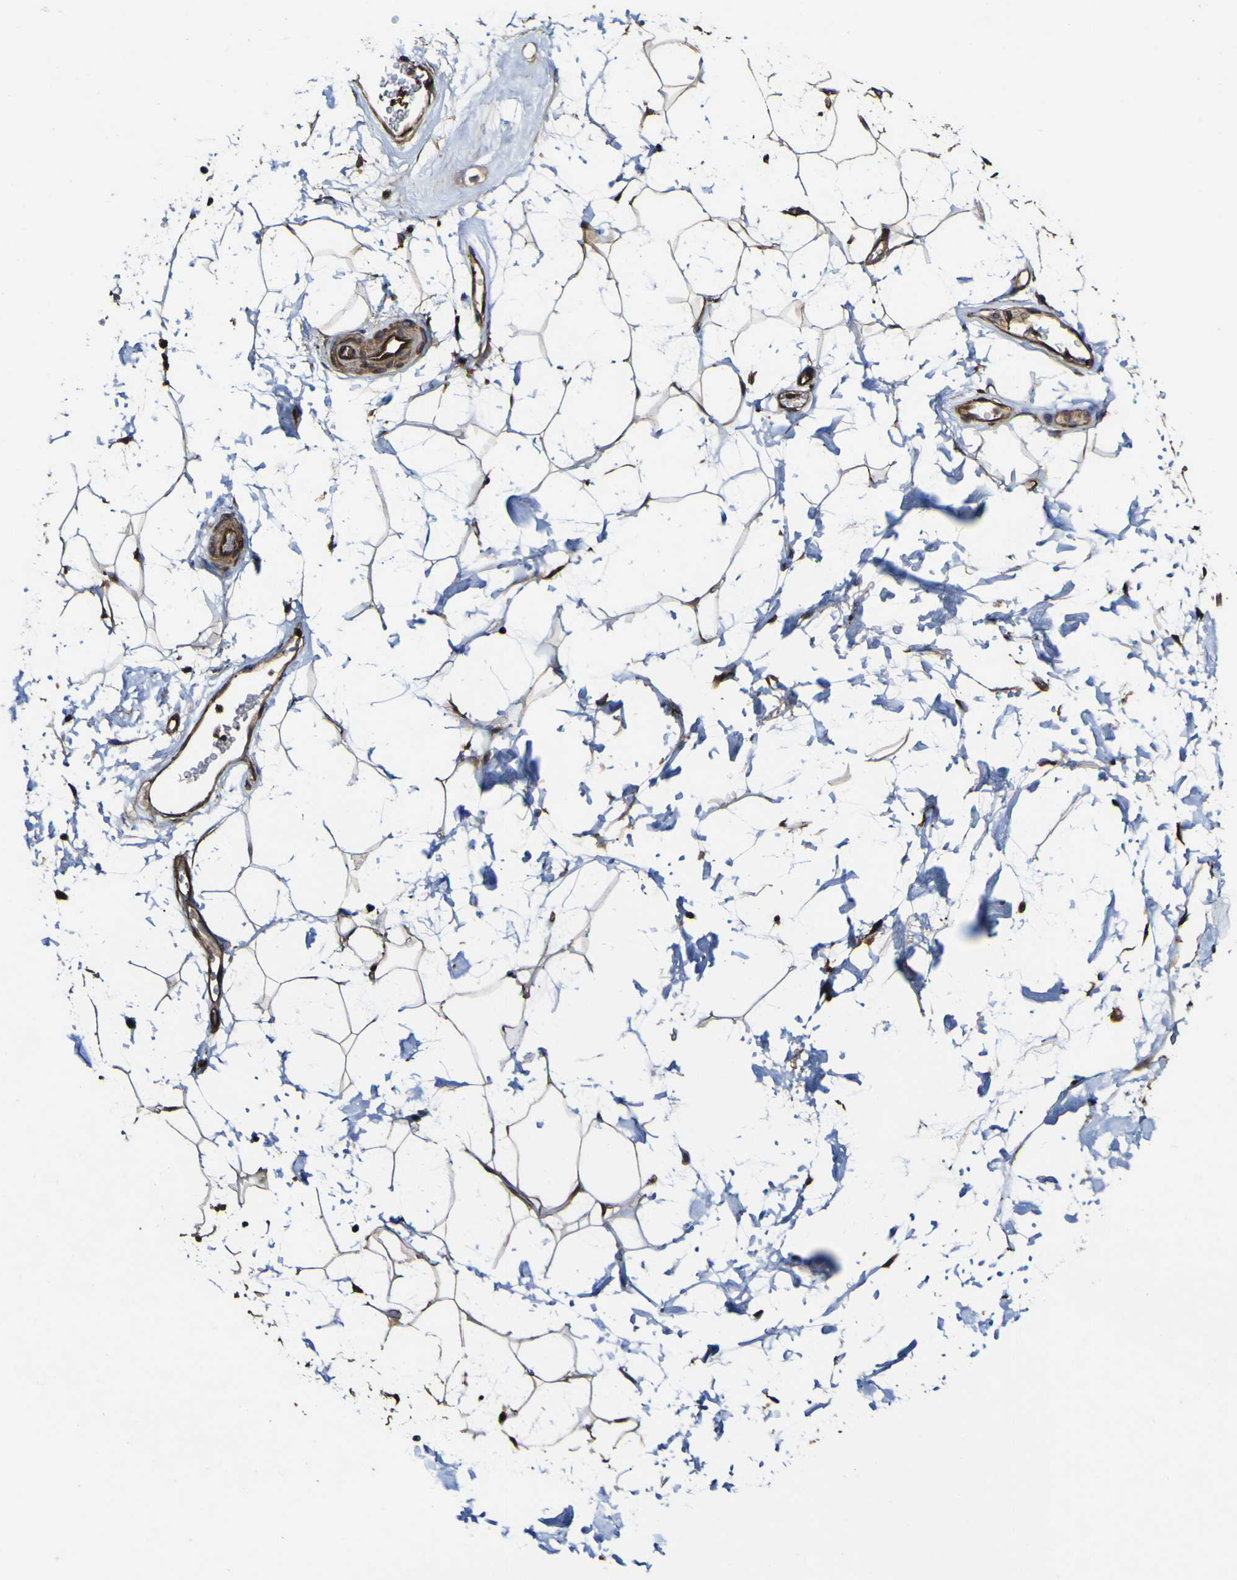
{"staining": {"intensity": "weak", "quantity": ">75%", "location": "cytoplasmic/membranous"}, "tissue": "adipose tissue", "cell_type": "Adipocytes", "image_type": "normal", "snomed": [{"axis": "morphology", "description": "Normal tissue, NOS"}, {"axis": "topography", "description": "Soft tissue"}], "caption": "Immunohistochemistry (IHC) micrograph of benign adipose tissue: adipose tissue stained using IHC displays low levels of weak protein expression localized specifically in the cytoplasmic/membranous of adipocytes, appearing as a cytoplasmic/membranous brown color.", "gene": "NAALADL2", "patient": {"sex": "male", "age": 72}}